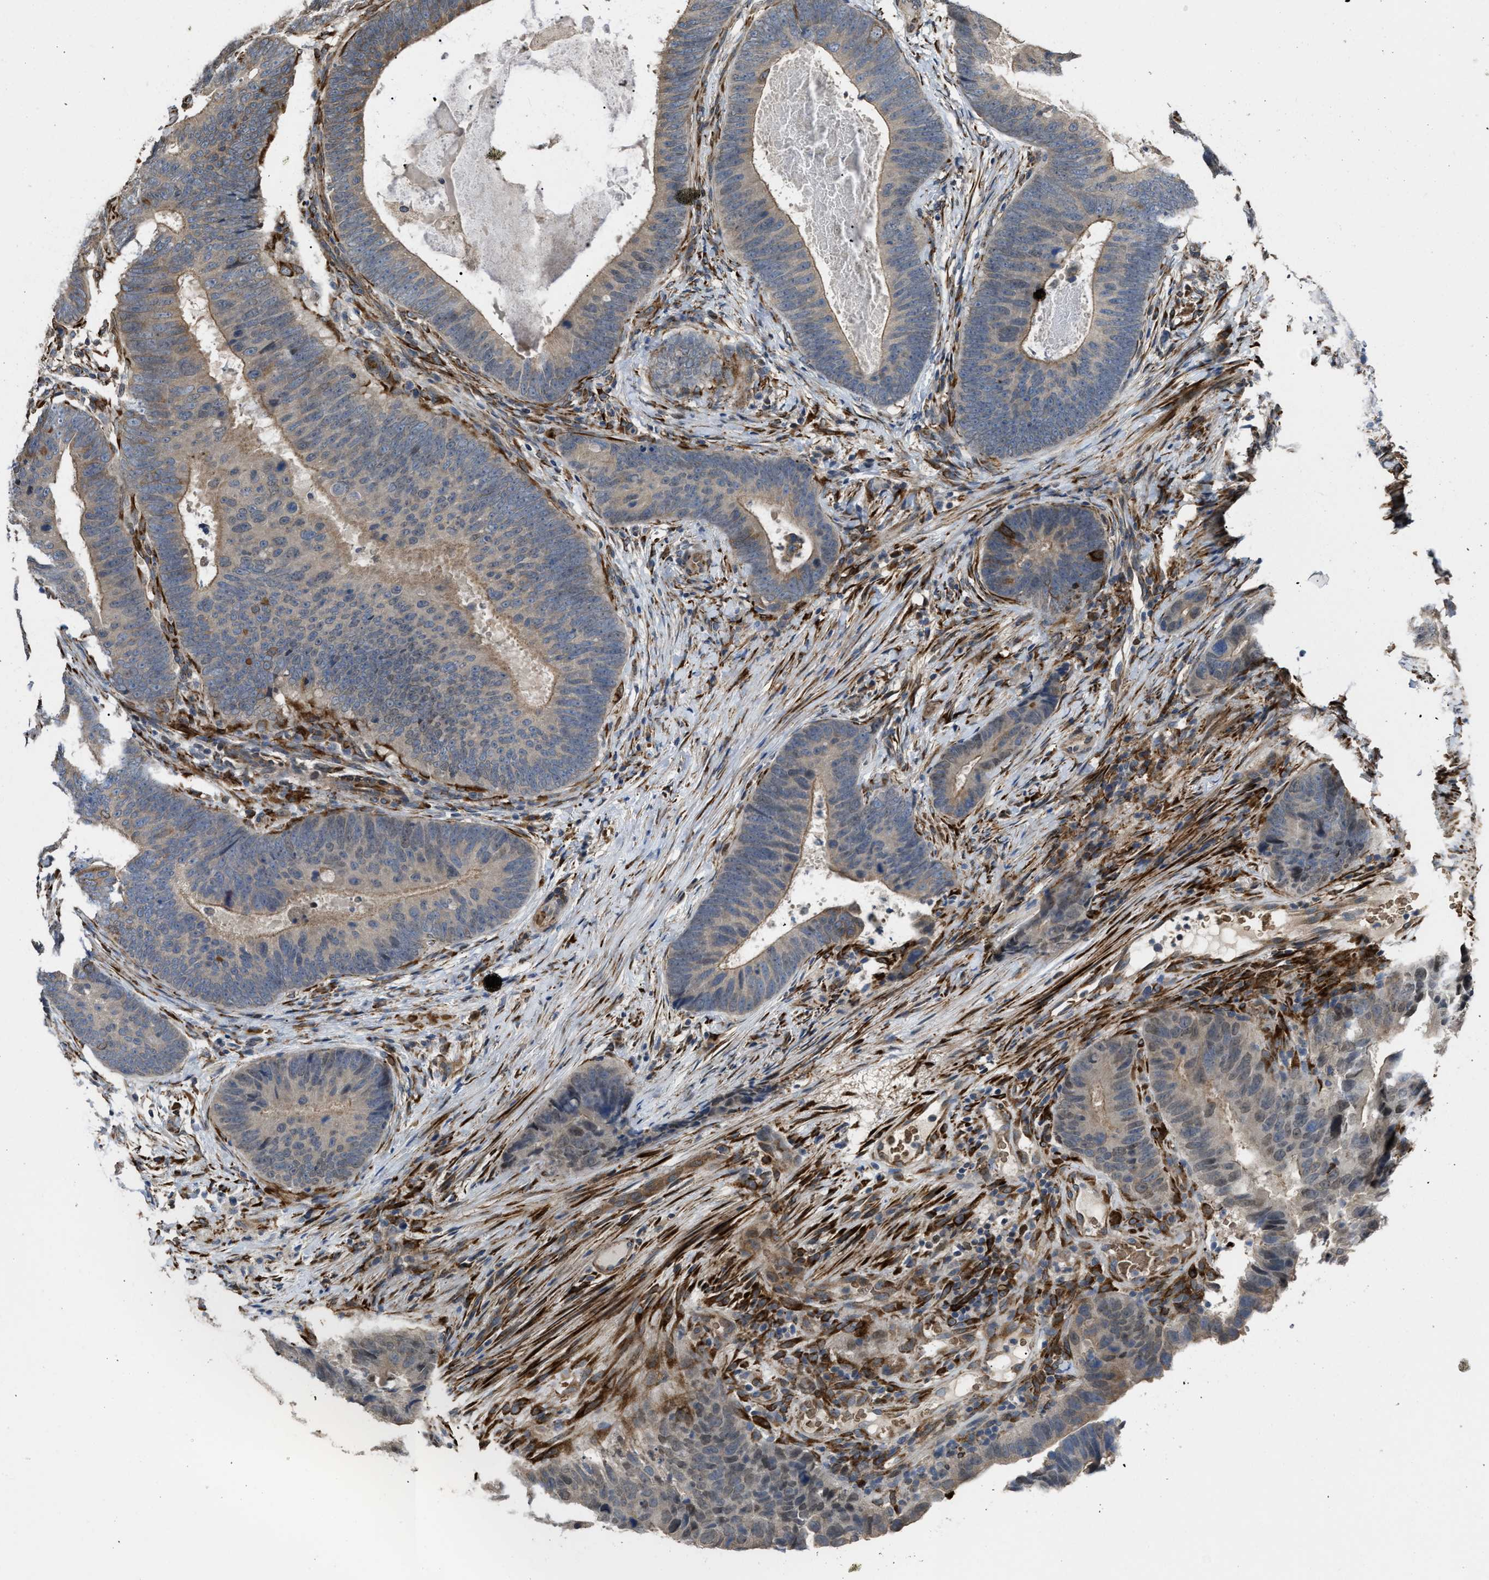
{"staining": {"intensity": "moderate", "quantity": "25%-75%", "location": "cytoplasmic/membranous"}, "tissue": "colorectal cancer", "cell_type": "Tumor cells", "image_type": "cancer", "snomed": [{"axis": "morphology", "description": "Adenocarcinoma, NOS"}, {"axis": "topography", "description": "Colon"}], "caption": "A brown stain highlights moderate cytoplasmic/membranous staining of a protein in colorectal cancer (adenocarcinoma) tumor cells.", "gene": "SELENOM", "patient": {"sex": "male", "age": 56}}